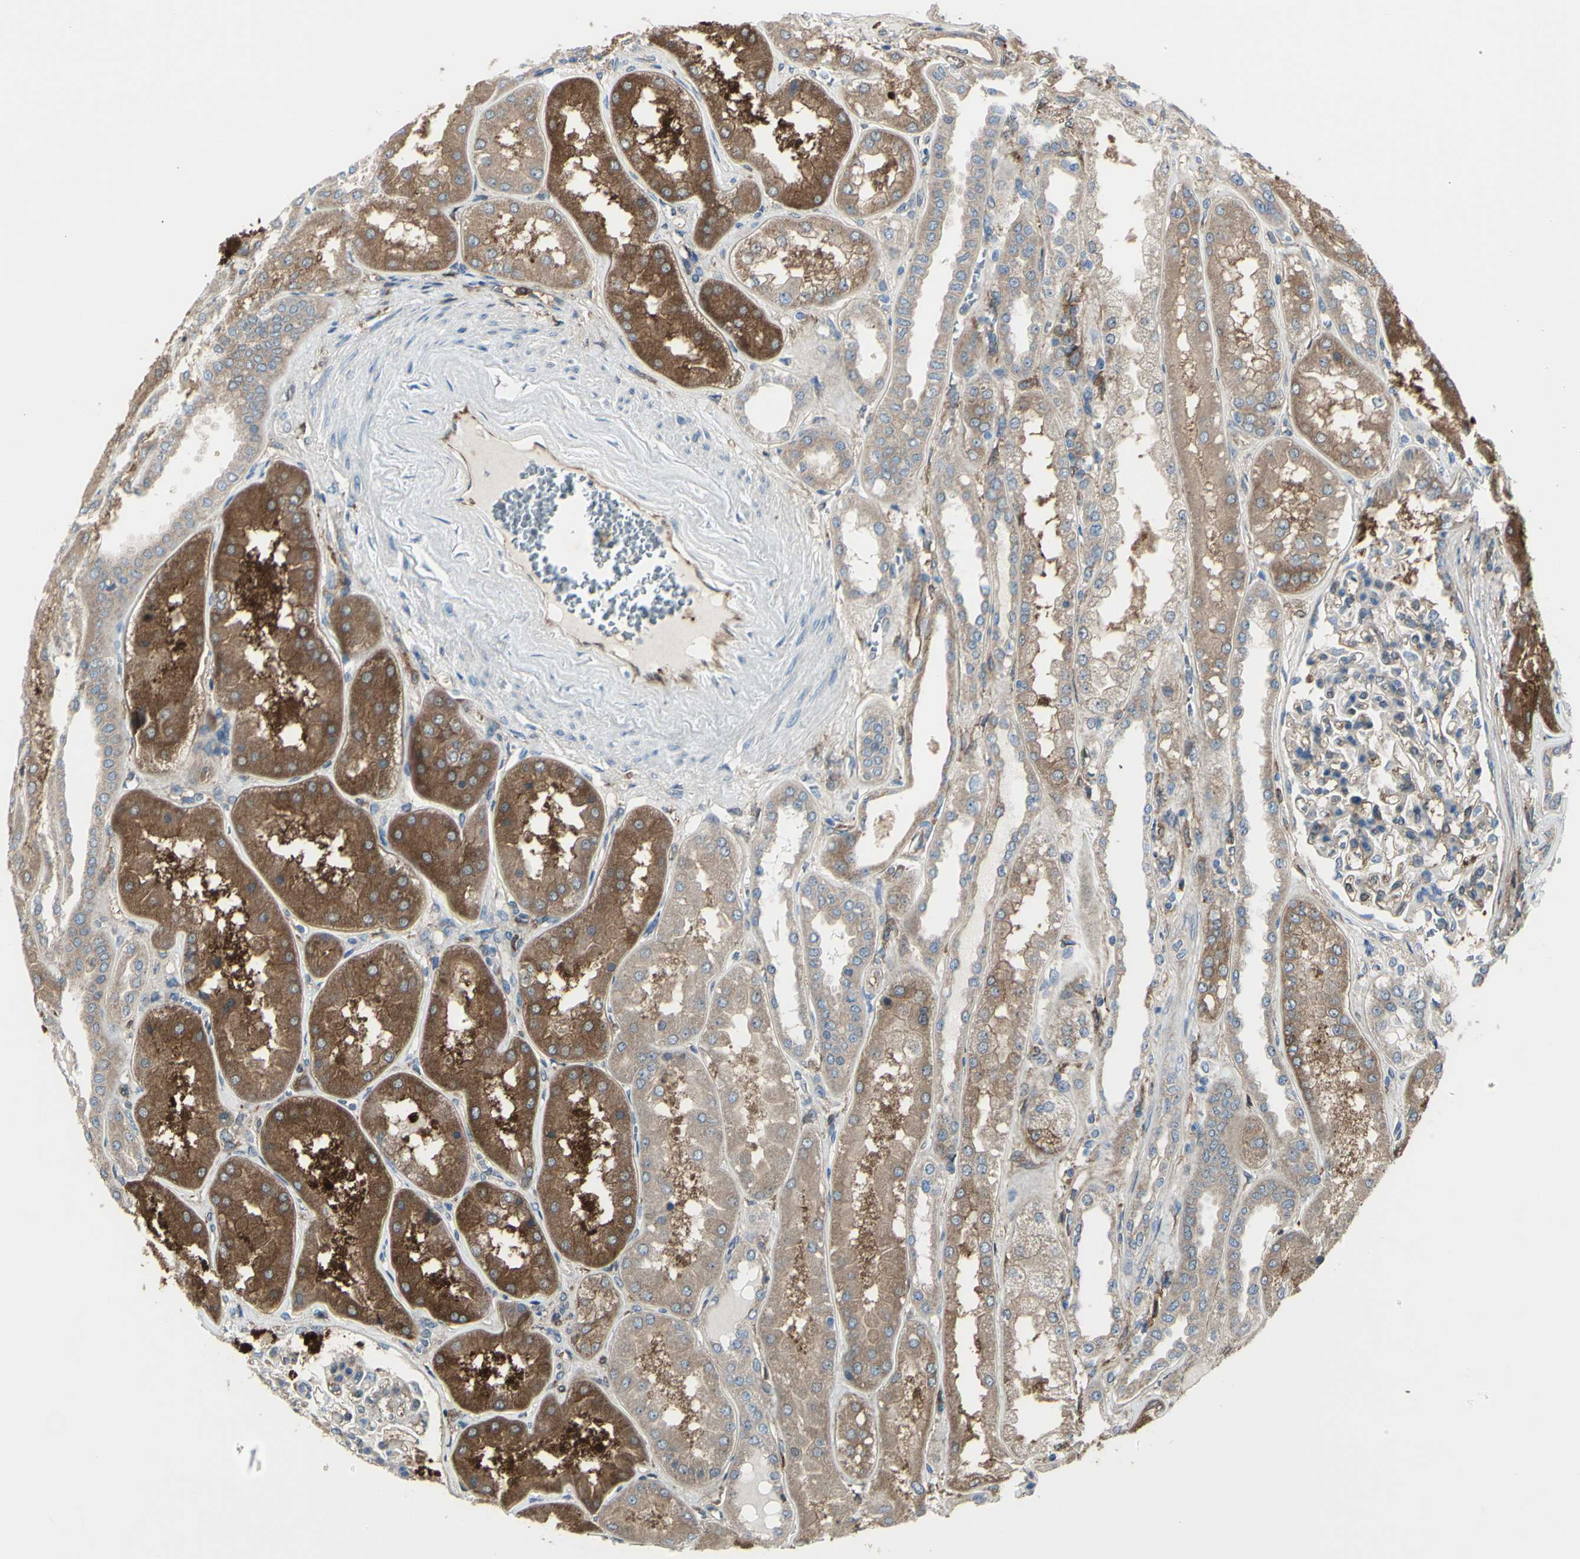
{"staining": {"intensity": "weak", "quantity": "<25%", "location": "cytoplasmic/membranous"}, "tissue": "kidney", "cell_type": "Cells in glomeruli", "image_type": "normal", "snomed": [{"axis": "morphology", "description": "Normal tissue, NOS"}, {"axis": "topography", "description": "Kidney"}], "caption": "A high-resolution histopathology image shows immunohistochemistry staining of normal kidney, which demonstrates no significant expression in cells in glomeruli. Nuclei are stained in blue.", "gene": "IGSF9B", "patient": {"sex": "female", "age": 56}}